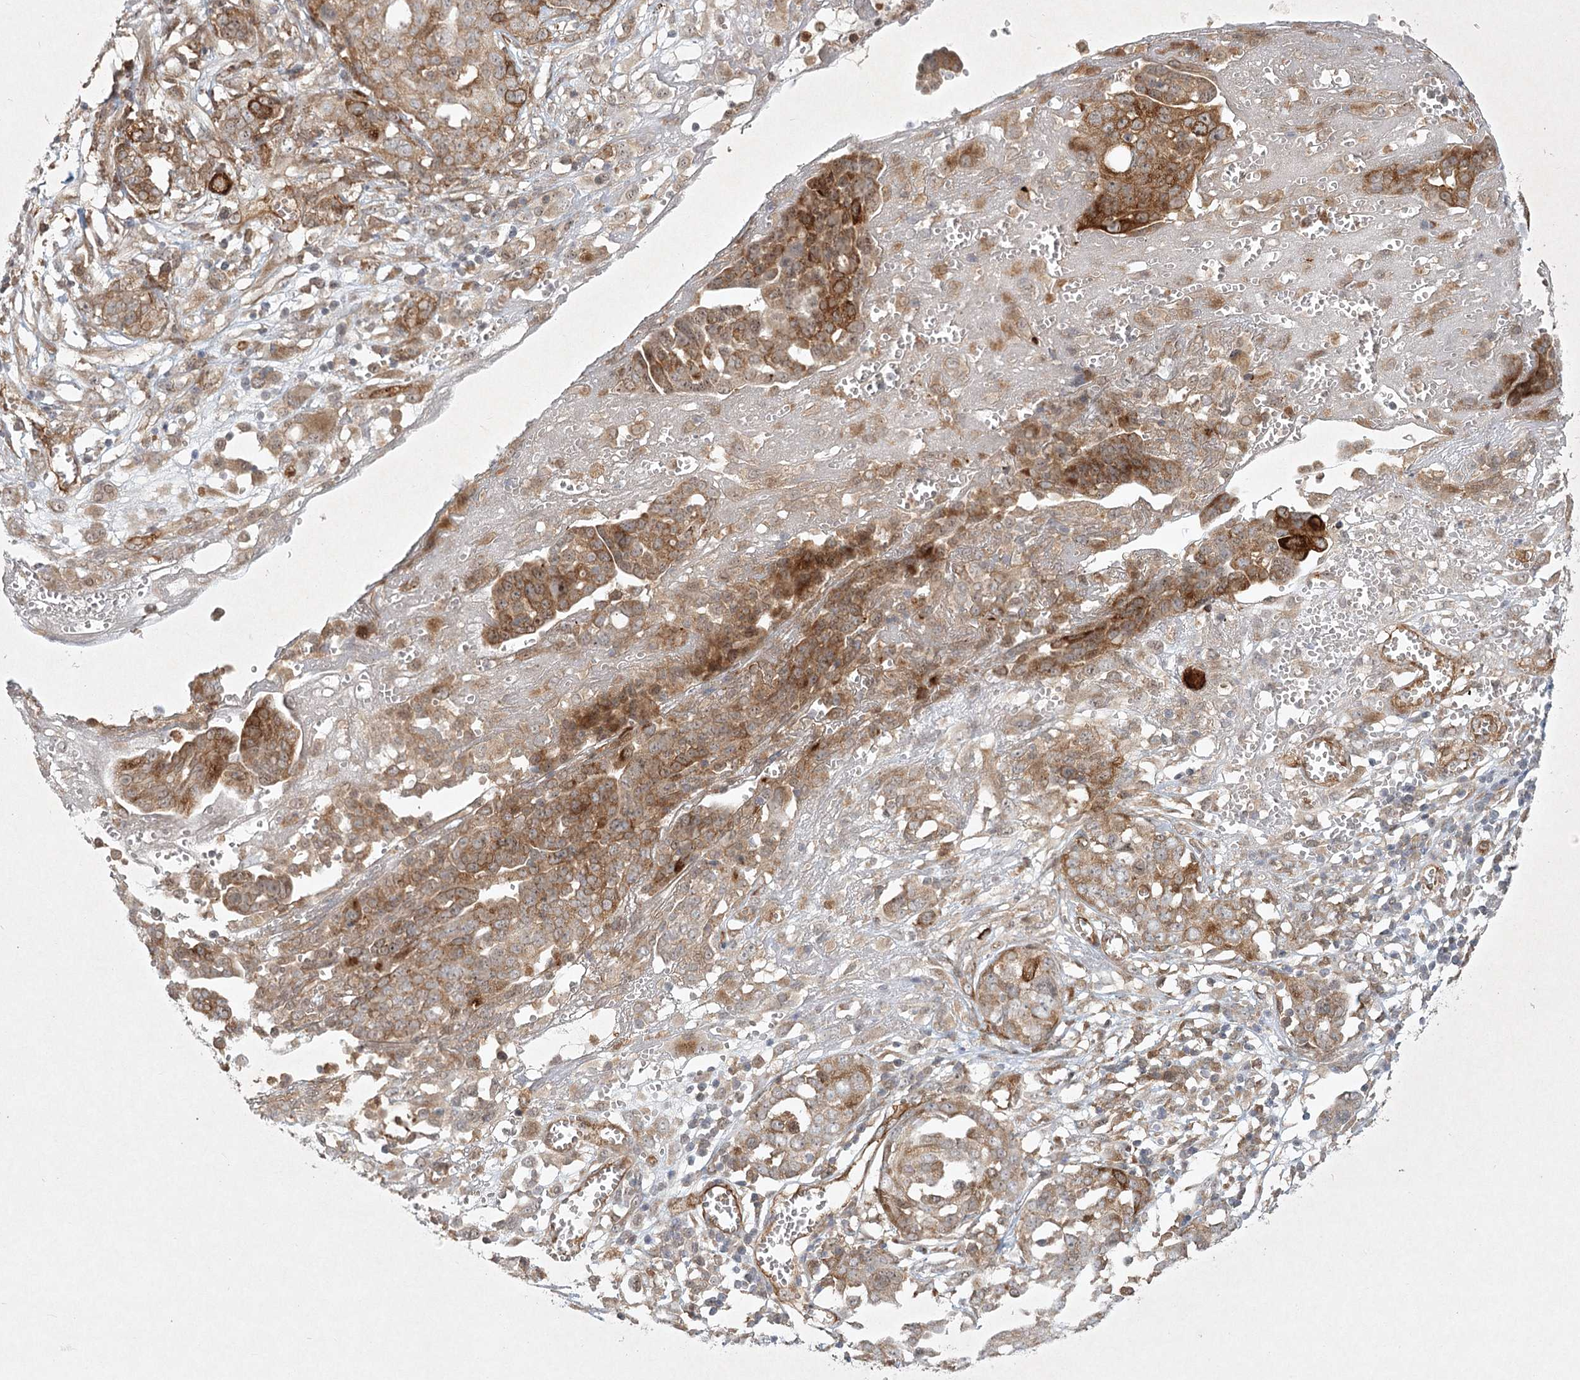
{"staining": {"intensity": "moderate", "quantity": ">75%", "location": "cytoplasmic/membranous"}, "tissue": "ovarian cancer", "cell_type": "Tumor cells", "image_type": "cancer", "snomed": [{"axis": "morphology", "description": "Cystadenocarcinoma, serous, NOS"}, {"axis": "topography", "description": "Soft tissue"}, {"axis": "topography", "description": "Ovary"}], "caption": "Serous cystadenocarcinoma (ovarian) was stained to show a protein in brown. There is medium levels of moderate cytoplasmic/membranous expression in approximately >75% of tumor cells. Nuclei are stained in blue.", "gene": "ARHGAP31", "patient": {"sex": "female", "age": 57}}